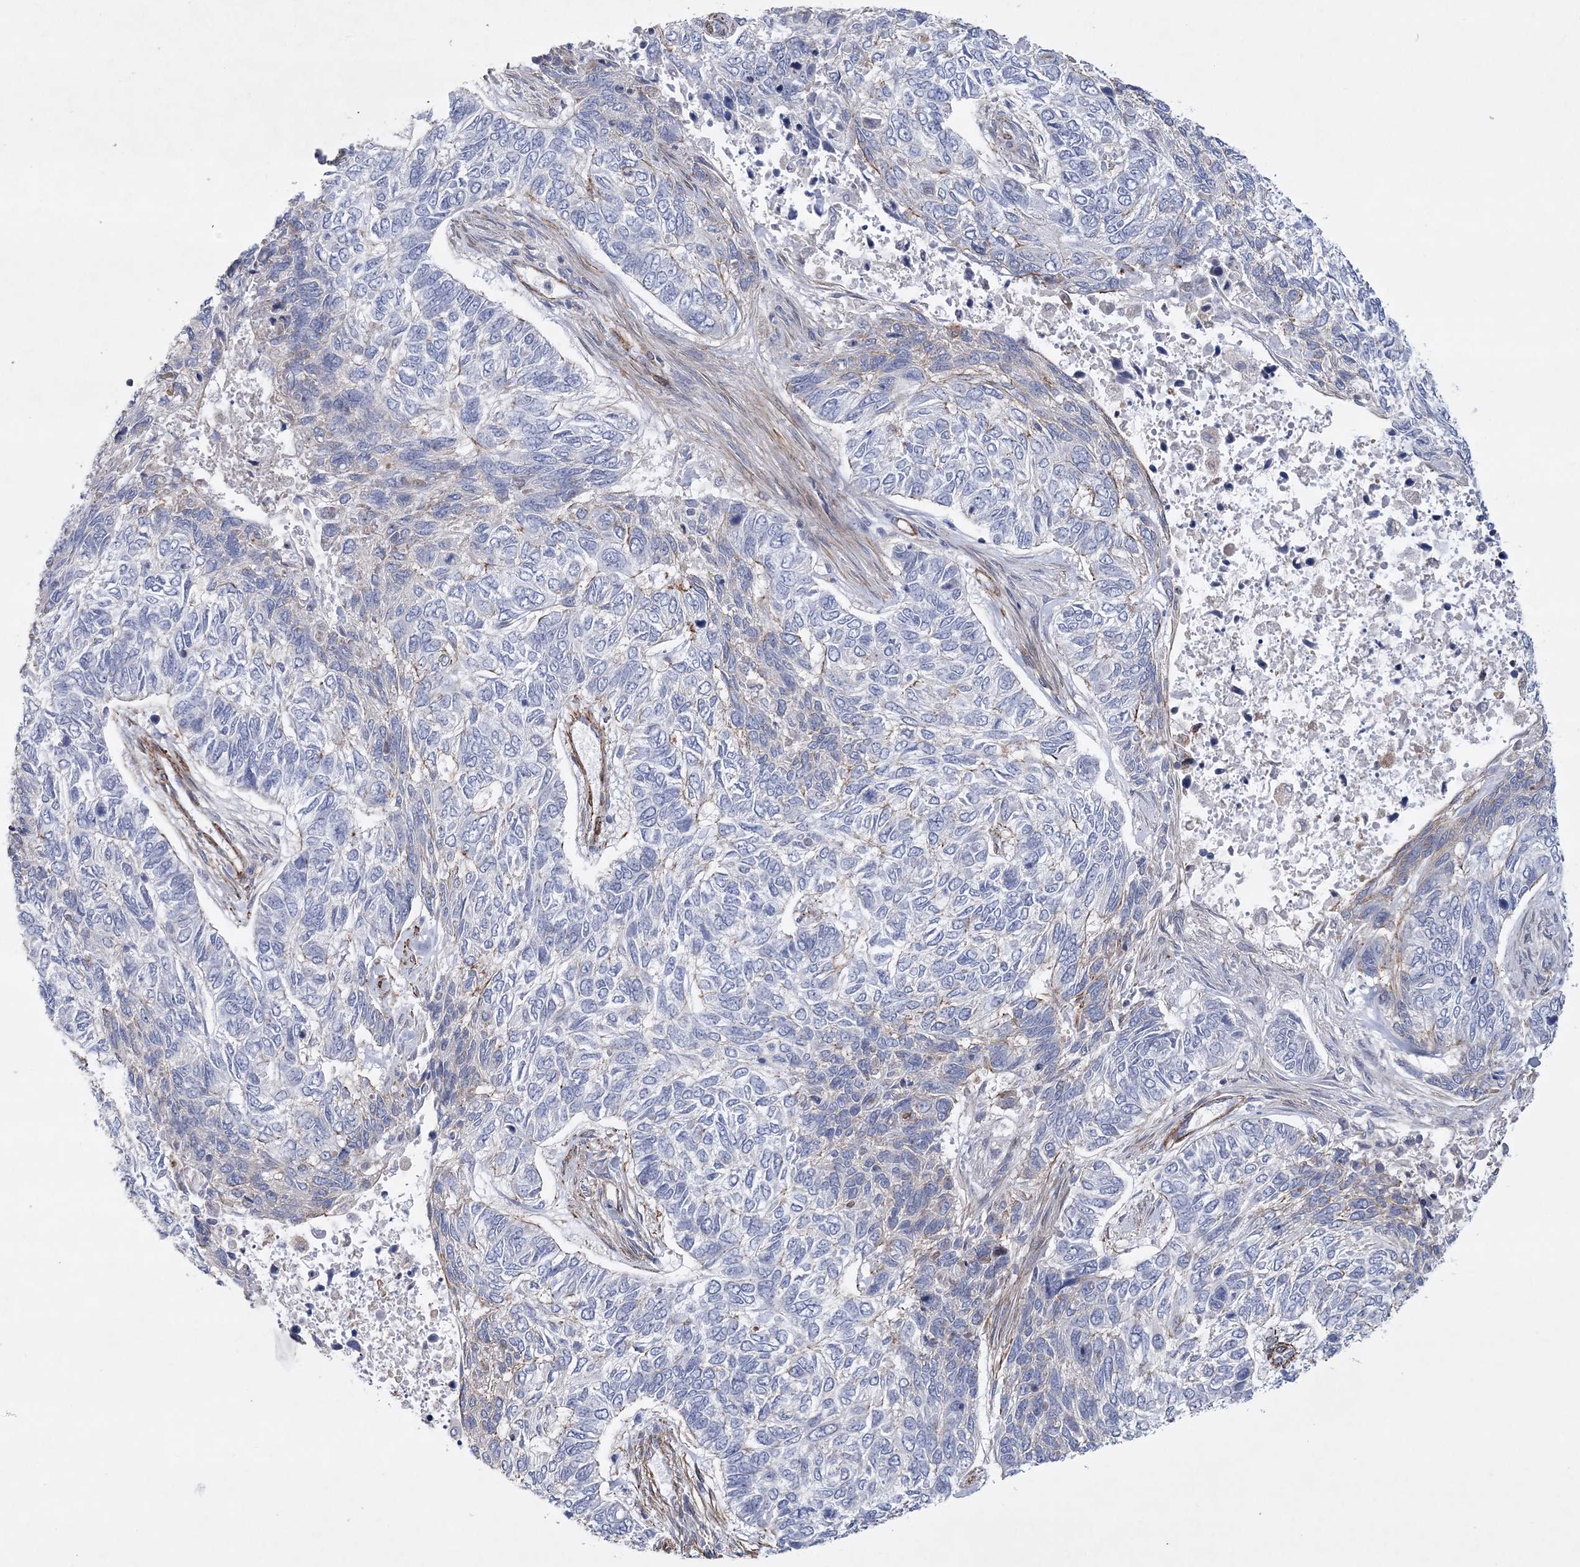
{"staining": {"intensity": "negative", "quantity": "none", "location": "none"}, "tissue": "skin cancer", "cell_type": "Tumor cells", "image_type": "cancer", "snomed": [{"axis": "morphology", "description": "Basal cell carcinoma"}, {"axis": "topography", "description": "Skin"}], "caption": "Immunohistochemistry photomicrograph of skin cancer stained for a protein (brown), which displays no staining in tumor cells.", "gene": "ARSJ", "patient": {"sex": "female", "age": 65}}